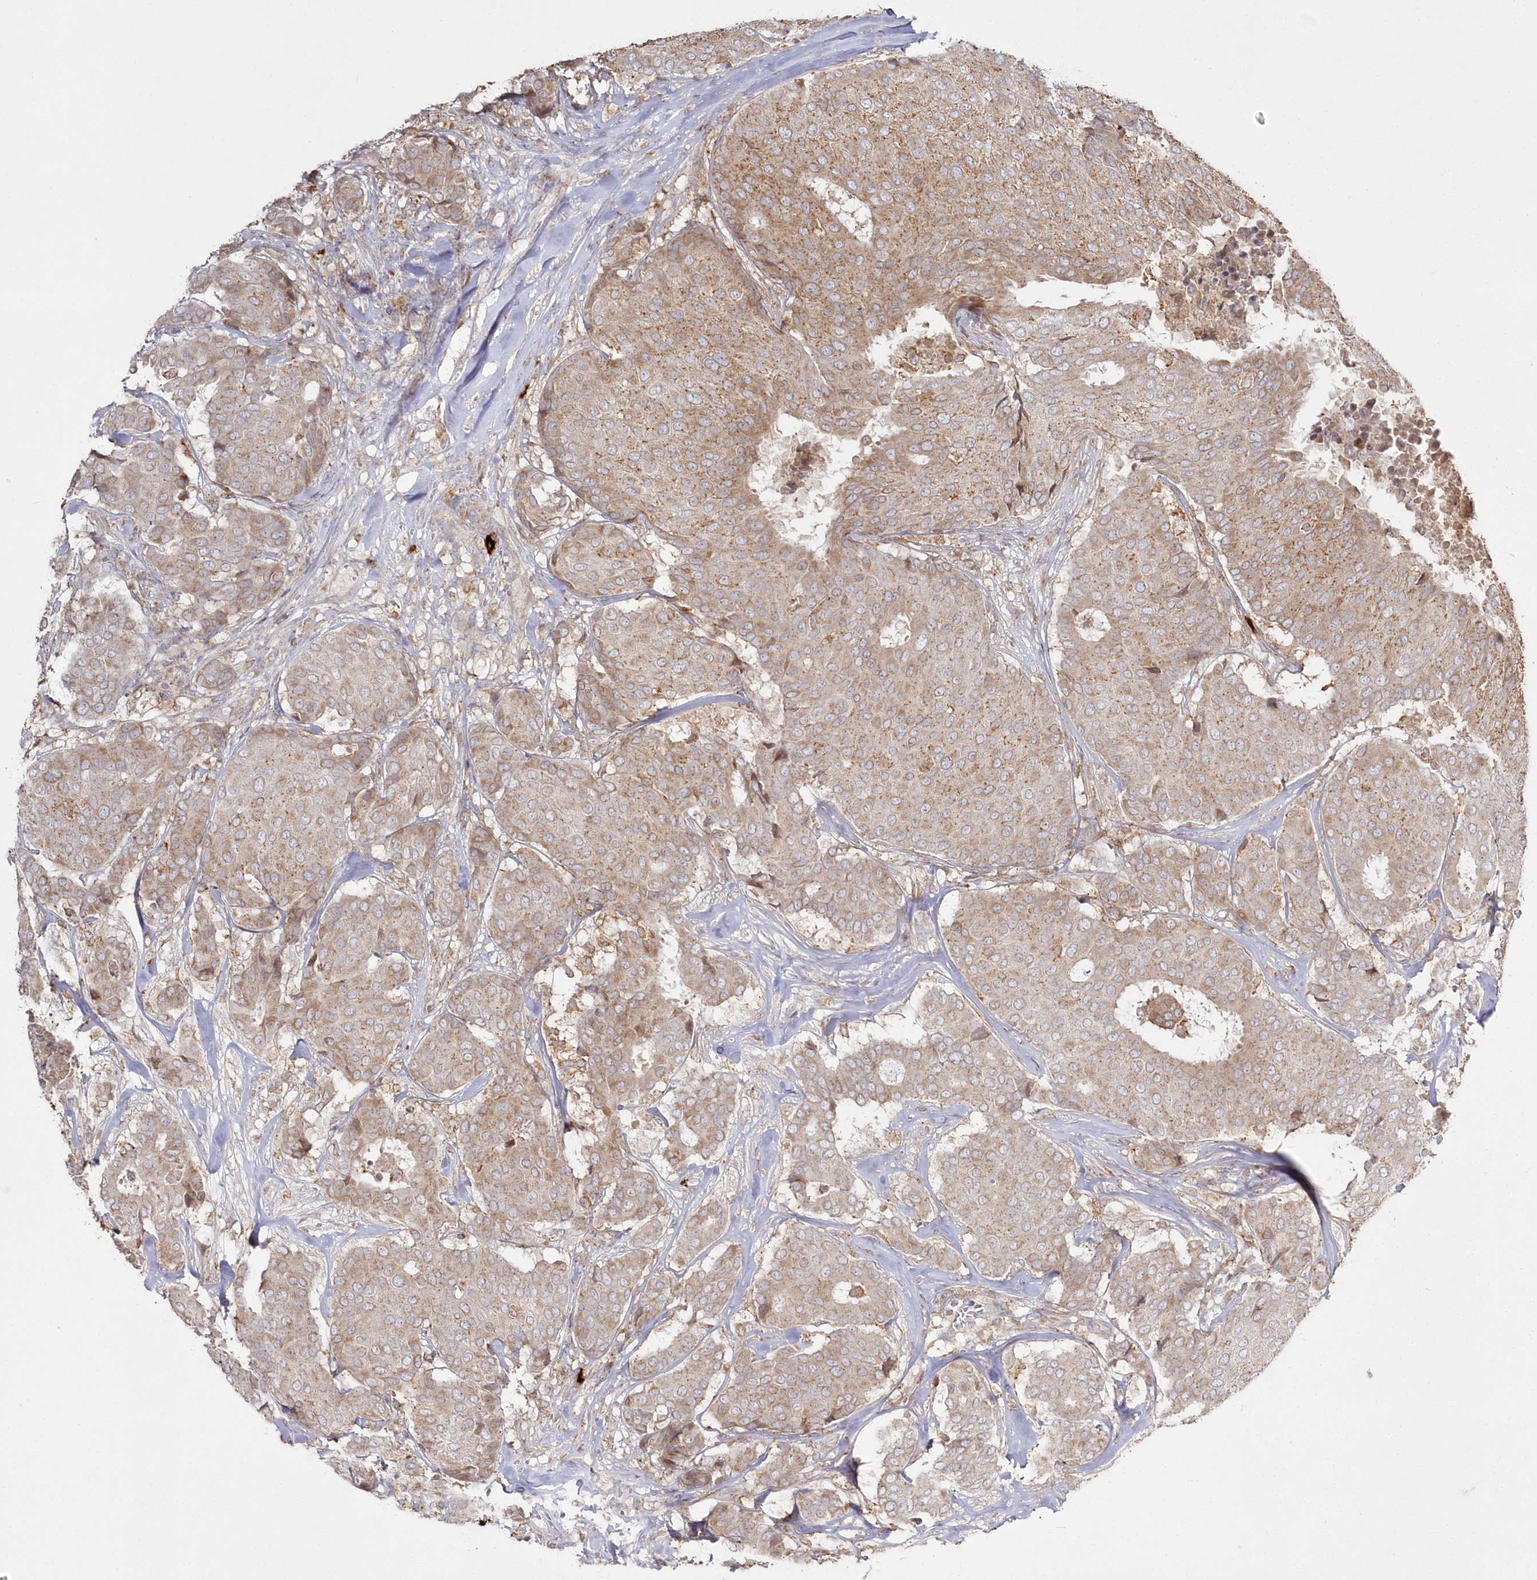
{"staining": {"intensity": "moderate", "quantity": "25%-75%", "location": "cytoplasmic/membranous"}, "tissue": "breast cancer", "cell_type": "Tumor cells", "image_type": "cancer", "snomed": [{"axis": "morphology", "description": "Duct carcinoma"}, {"axis": "topography", "description": "Breast"}], "caption": "DAB immunohistochemical staining of breast cancer (intraductal carcinoma) shows moderate cytoplasmic/membranous protein staining in approximately 25%-75% of tumor cells.", "gene": "ARSB", "patient": {"sex": "female", "age": 75}}